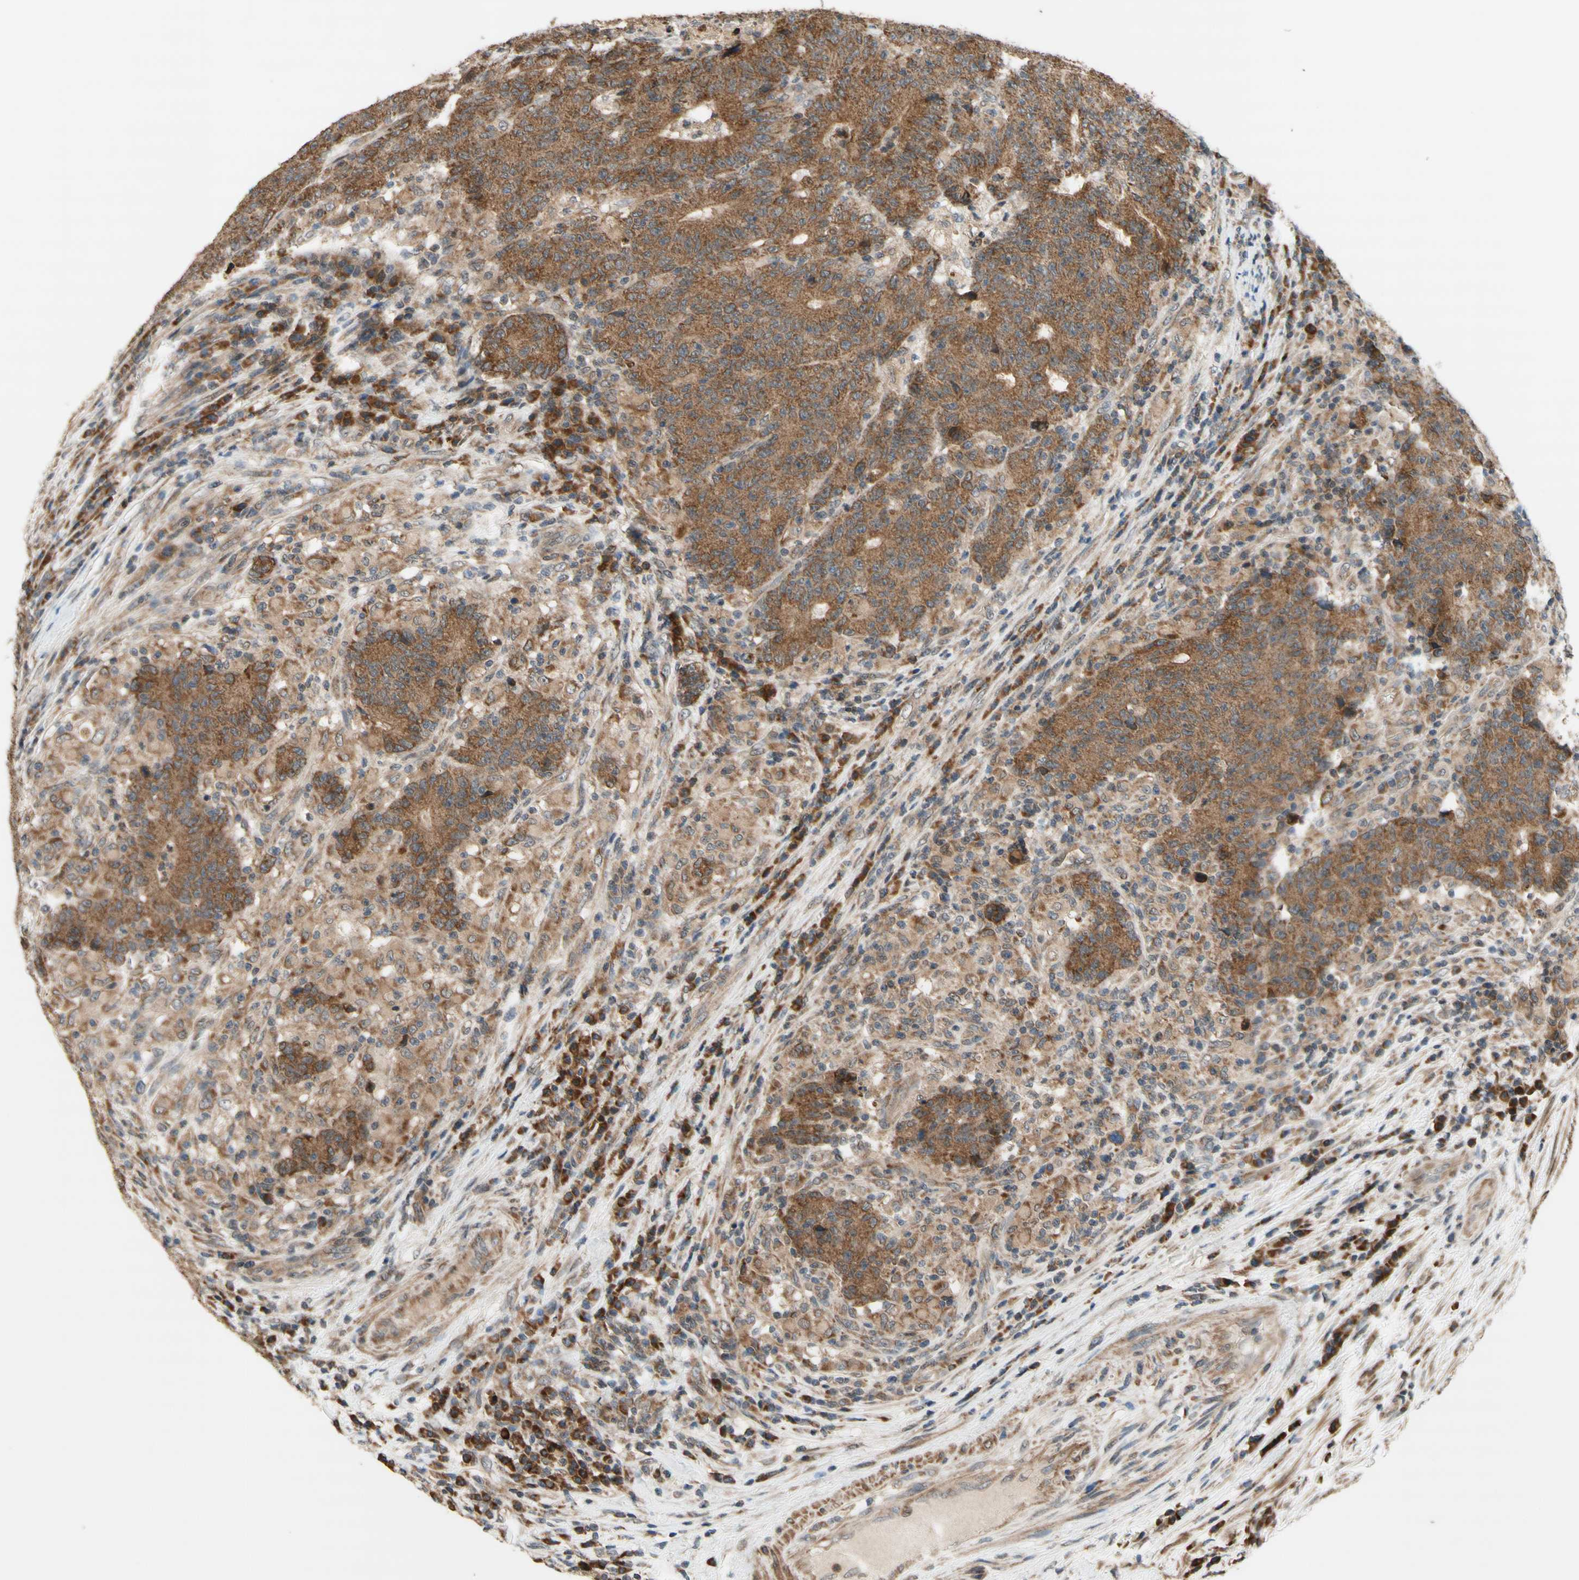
{"staining": {"intensity": "strong", "quantity": ">75%", "location": "cytoplasmic/membranous"}, "tissue": "colorectal cancer", "cell_type": "Tumor cells", "image_type": "cancer", "snomed": [{"axis": "morphology", "description": "Normal tissue, NOS"}, {"axis": "morphology", "description": "Adenocarcinoma, NOS"}, {"axis": "topography", "description": "Colon"}], "caption": "A photomicrograph showing strong cytoplasmic/membranous positivity in approximately >75% of tumor cells in colorectal cancer (adenocarcinoma), as visualized by brown immunohistochemical staining.", "gene": "DDOST", "patient": {"sex": "female", "age": 75}}